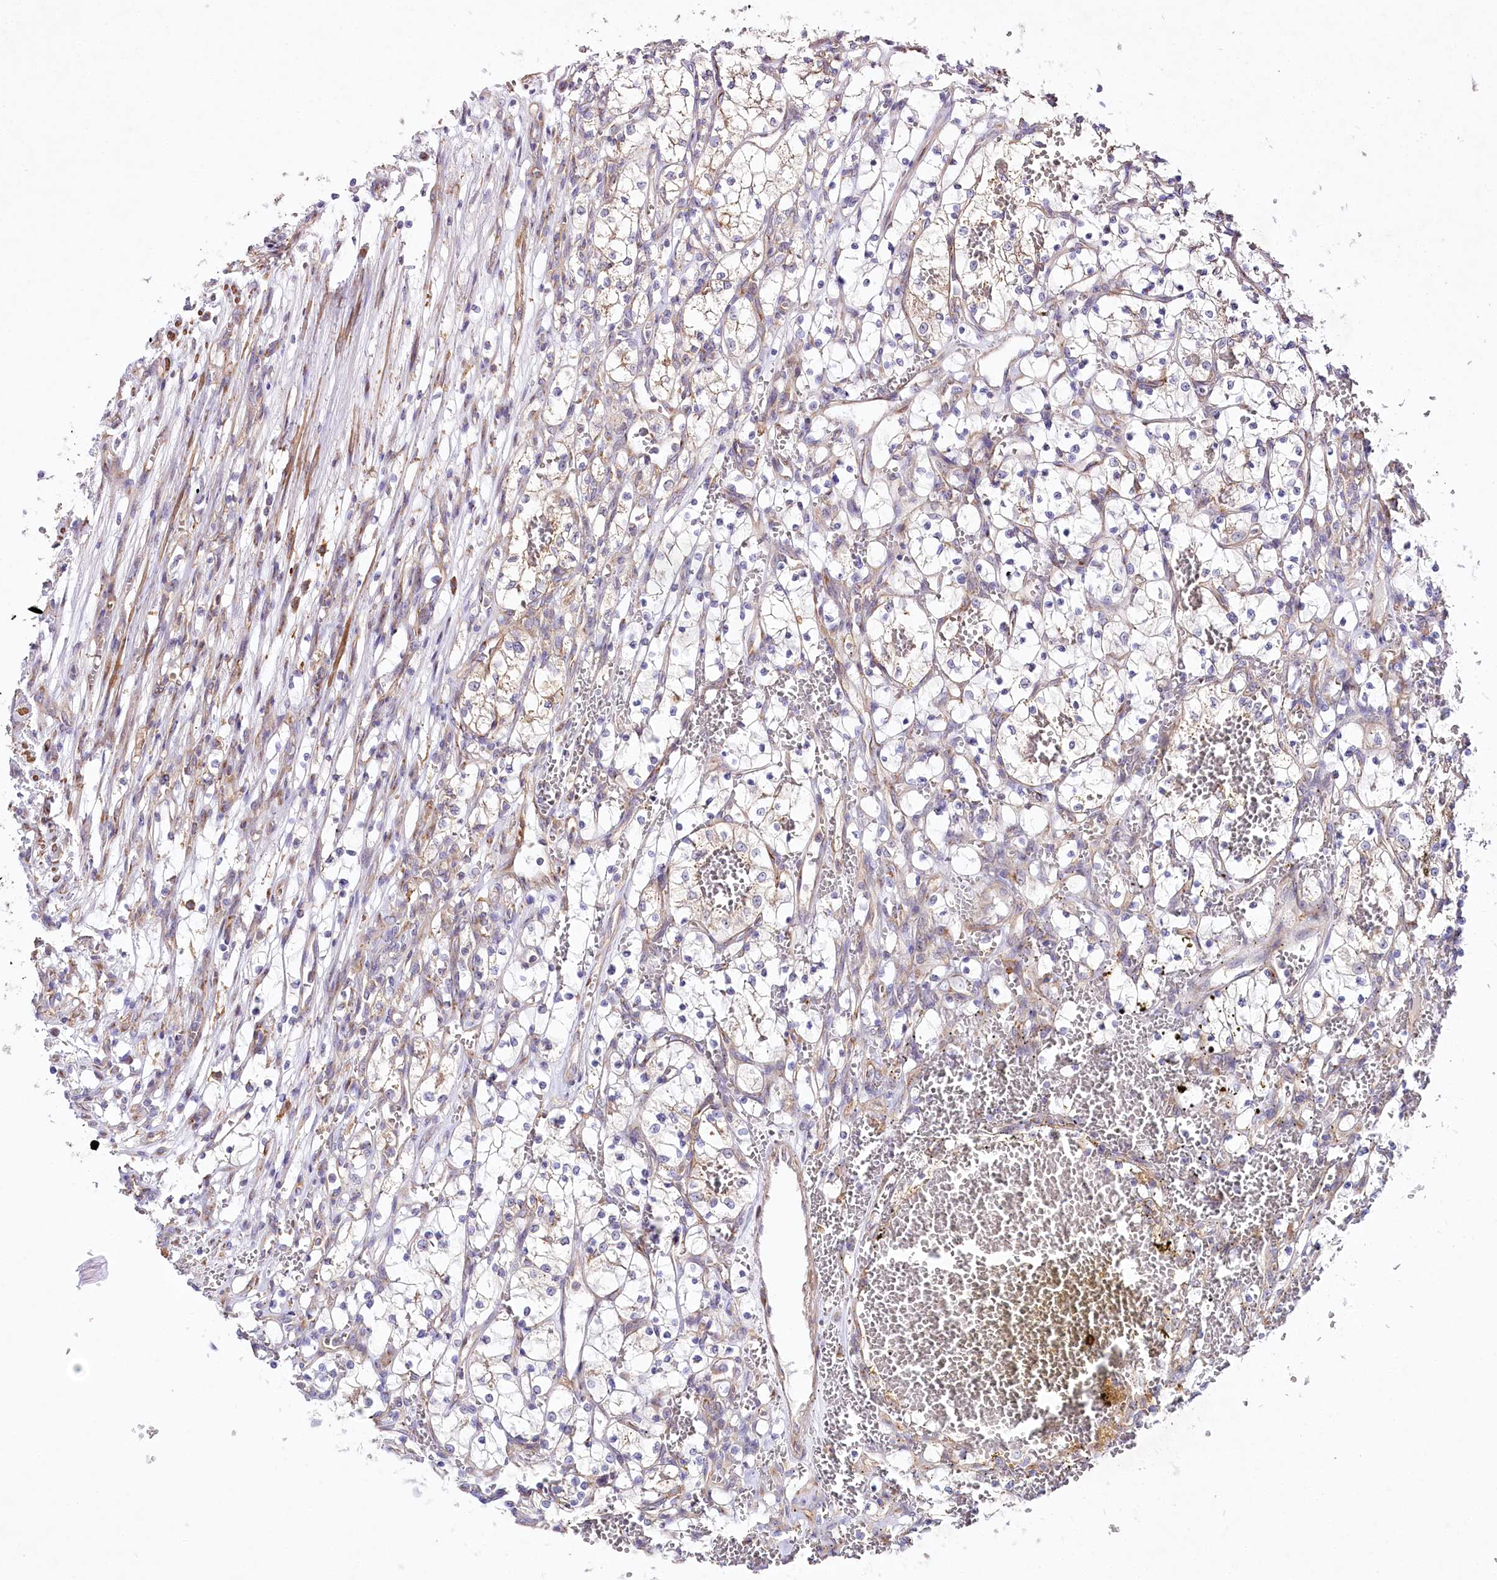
{"staining": {"intensity": "negative", "quantity": "none", "location": "none"}, "tissue": "renal cancer", "cell_type": "Tumor cells", "image_type": "cancer", "snomed": [{"axis": "morphology", "description": "Adenocarcinoma, NOS"}, {"axis": "topography", "description": "Kidney"}], "caption": "This is an IHC image of human adenocarcinoma (renal). There is no staining in tumor cells.", "gene": "STX6", "patient": {"sex": "female", "age": 69}}